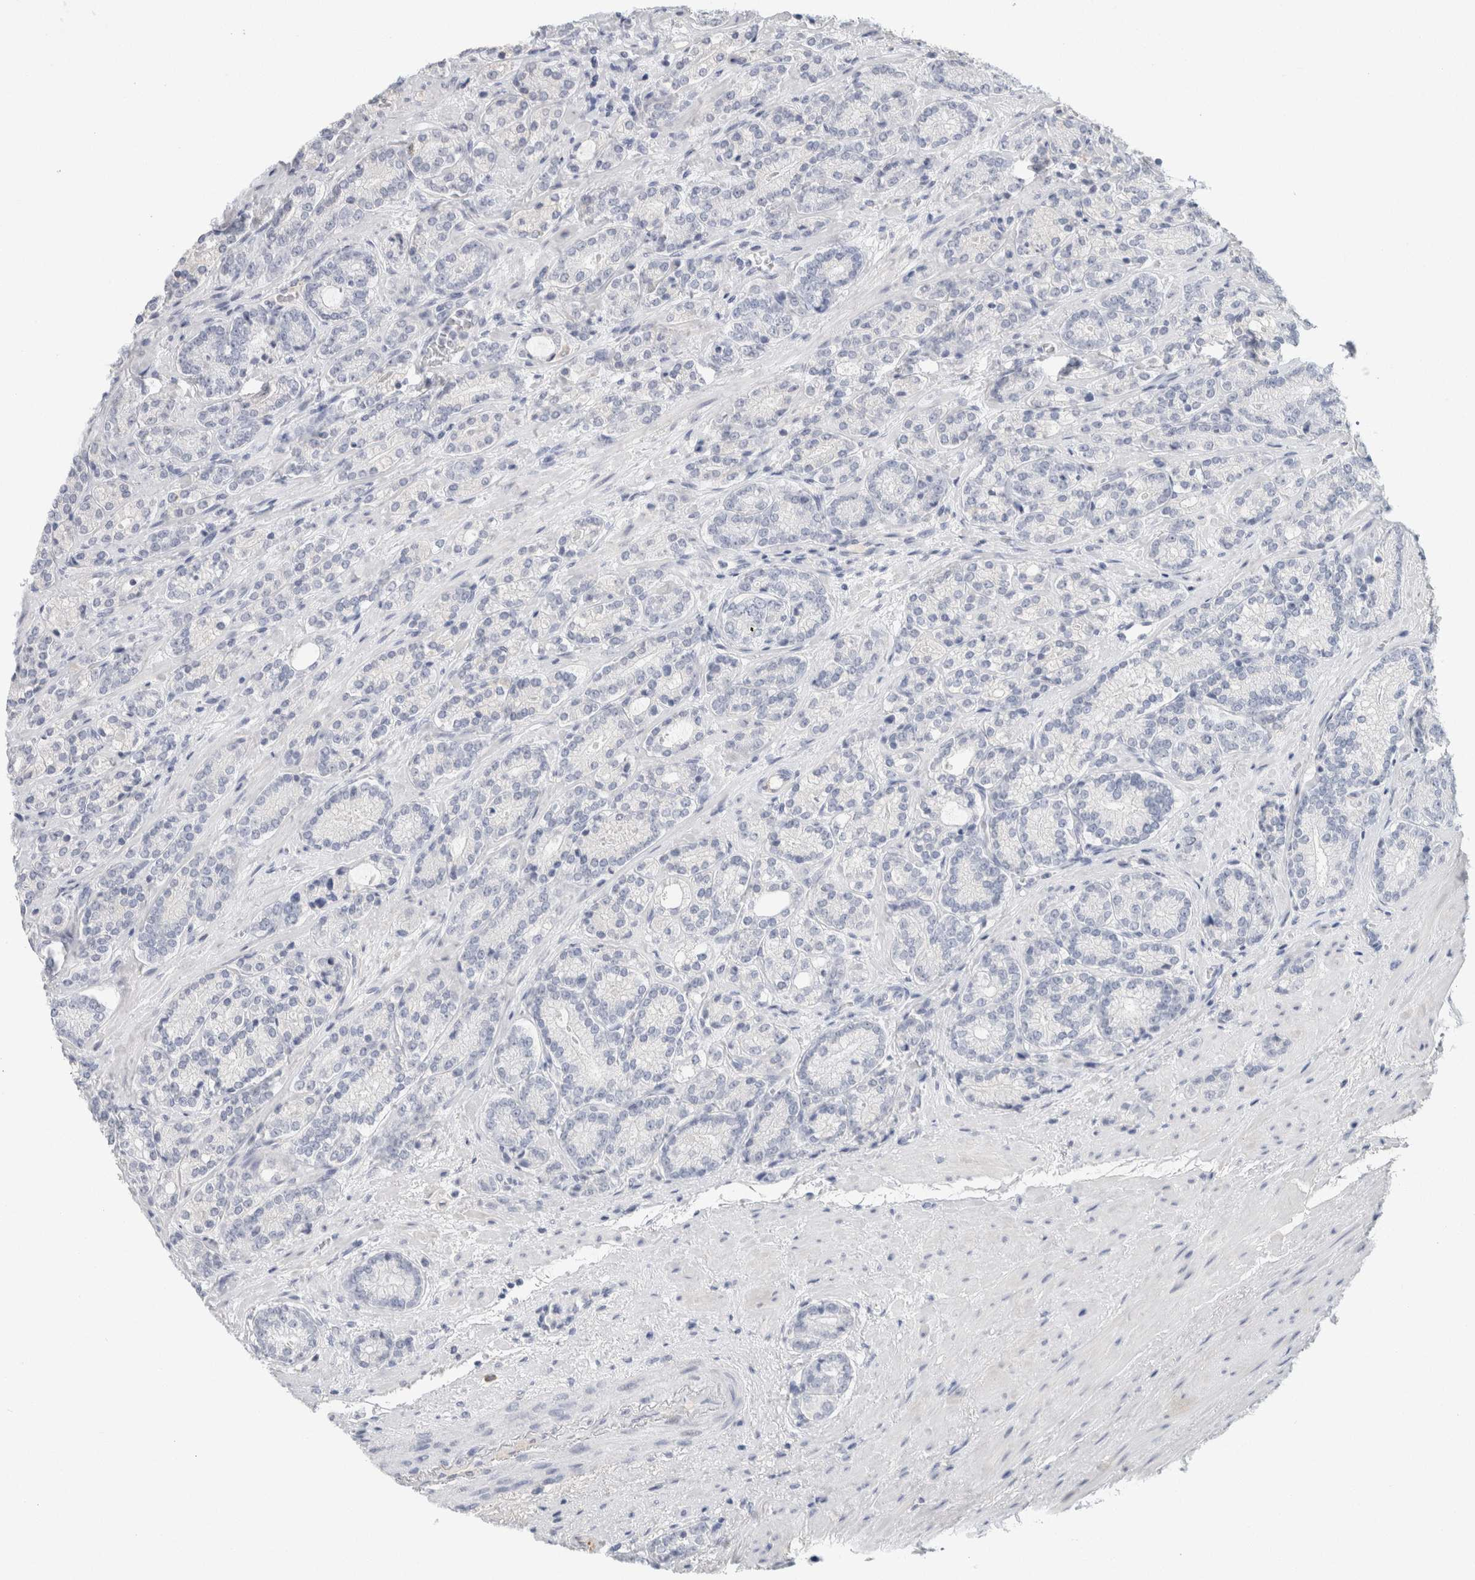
{"staining": {"intensity": "moderate", "quantity": "<25%", "location": "cytoplasmic/membranous"}, "tissue": "prostate cancer", "cell_type": "Tumor cells", "image_type": "cancer", "snomed": [{"axis": "morphology", "description": "Adenocarcinoma, High grade"}, {"axis": "topography", "description": "Prostate"}], "caption": "The histopathology image displays a brown stain indicating the presence of a protein in the cytoplasmic/membranous of tumor cells in prostate high-grade adenocarcinoma.", "gene": "IL6", "patient": {"sex": "male", "age": 61}}